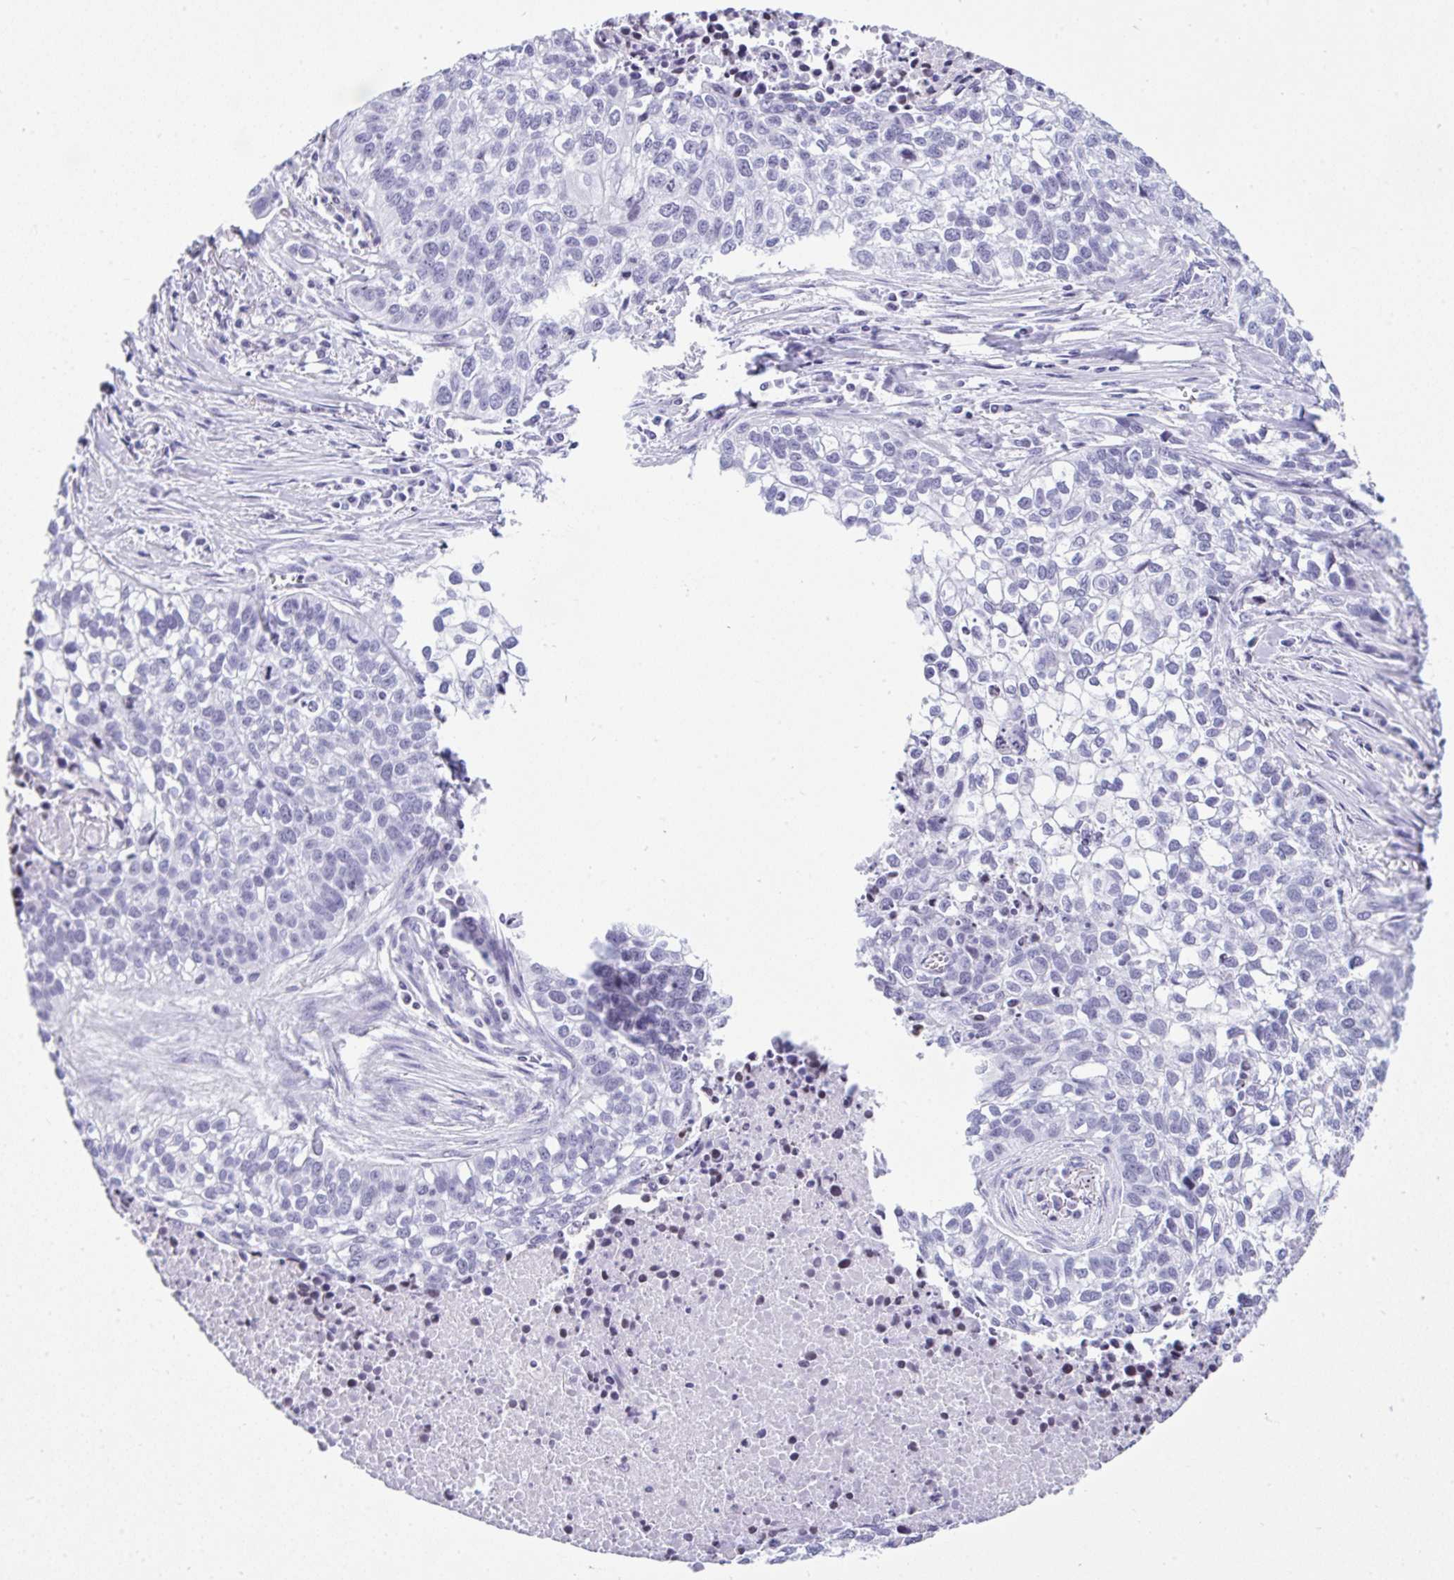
{"staining": {"intensity": "negative", "quantity": "none", "location": "none"}, "tissue": "lung cancer", "cell_type": "Tumor cells", "image_type": "cancer", "snomed": [{"axis": "morphology", "description": "Squamous cell carcinoma, NOS"}, {"axis": "topography", "description": "Lung"}], "caption": "The immunohistochemistry (IHC) image has no significant staining in tumor cells of lung squamous cell carcinoma tissue.", "gene": "KRT27", "patient": {"sex": "male", "age": 74}}